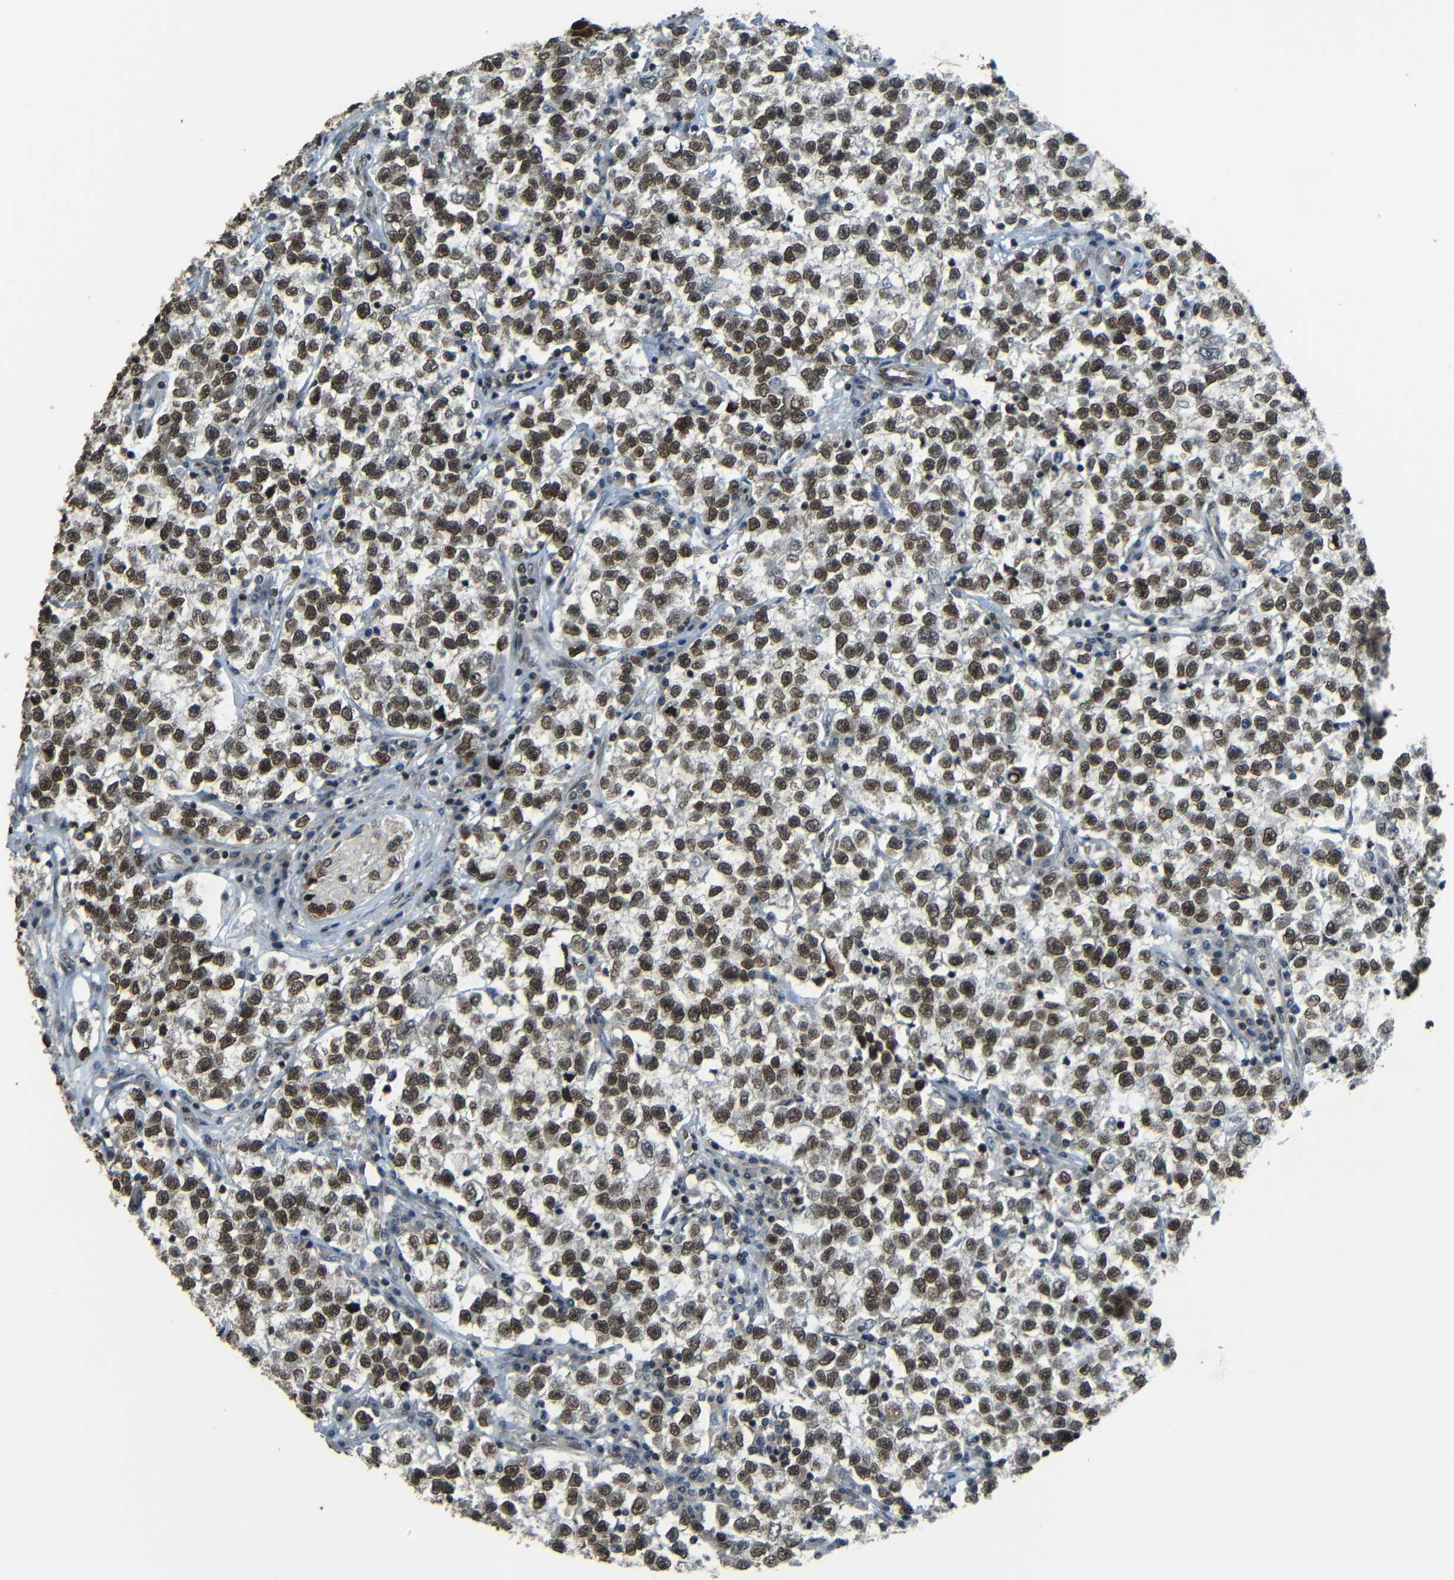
{"staining": {"intensity": "moderate", "quantity": ">75%", "location": "nuclear"}, "tissue": "testis cancer", "cell_type": "Tumor cells", "image_type": "cancer", "snomed": [{"axis": "morphology", "description": "Seminoma, NOS"}, {"axis": "topography", "description": "Testis"}], "caption": "Testis cancer (seminoma) stained for a protein reveals moderate nuclear positivity in tumor cells.", "gene": "PSIP1", "patient": {"sex": "male", "age": 22}}